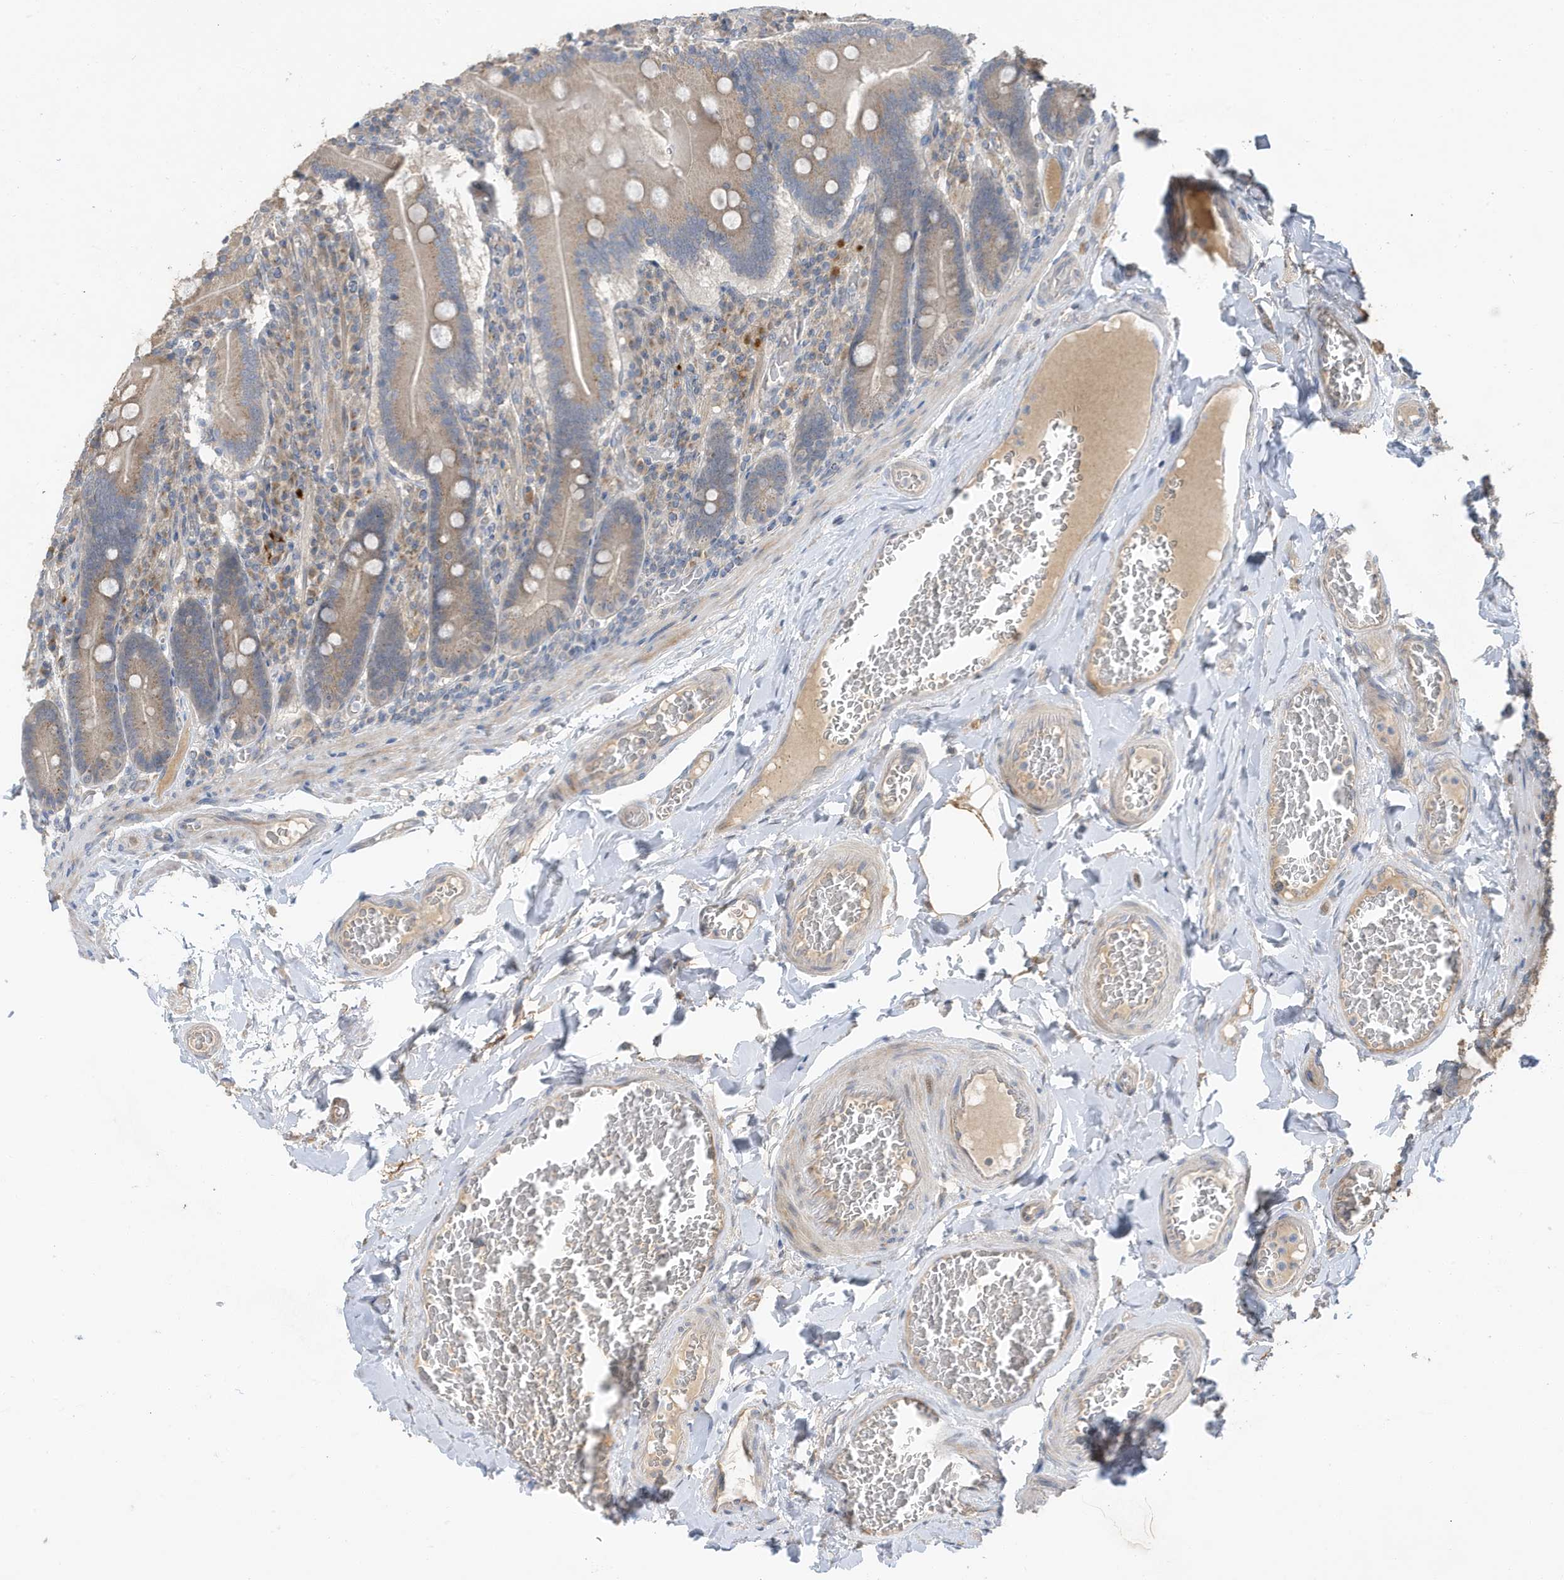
{"staining": {"intensity": "weak", "quantity": "25%-75%", "location": "cytoplasmic/membranous"}, "tissue": "duodenum", "cell_type": "Glandular cells", "image_type": "normal", "snomed": [{"axis": "morphology", "description": "Normal tissue, NOS"}, {"axis": "topography", "description": "Duodenum"}], "caption": "Immunohistochemical staining of unremarkable human duodenum shows low levels of weak cytoplasmic/membranous staining in about 25%-75% of glandular cells. The protein is stained brown, and the nuclei are stained in blue (DAB (3,3'-diaminobenzidine) IHC with brightfield microscopy, high magnification).", "gene": "LAPTM4A", "patient": {"sex": "female", "age": 62}}